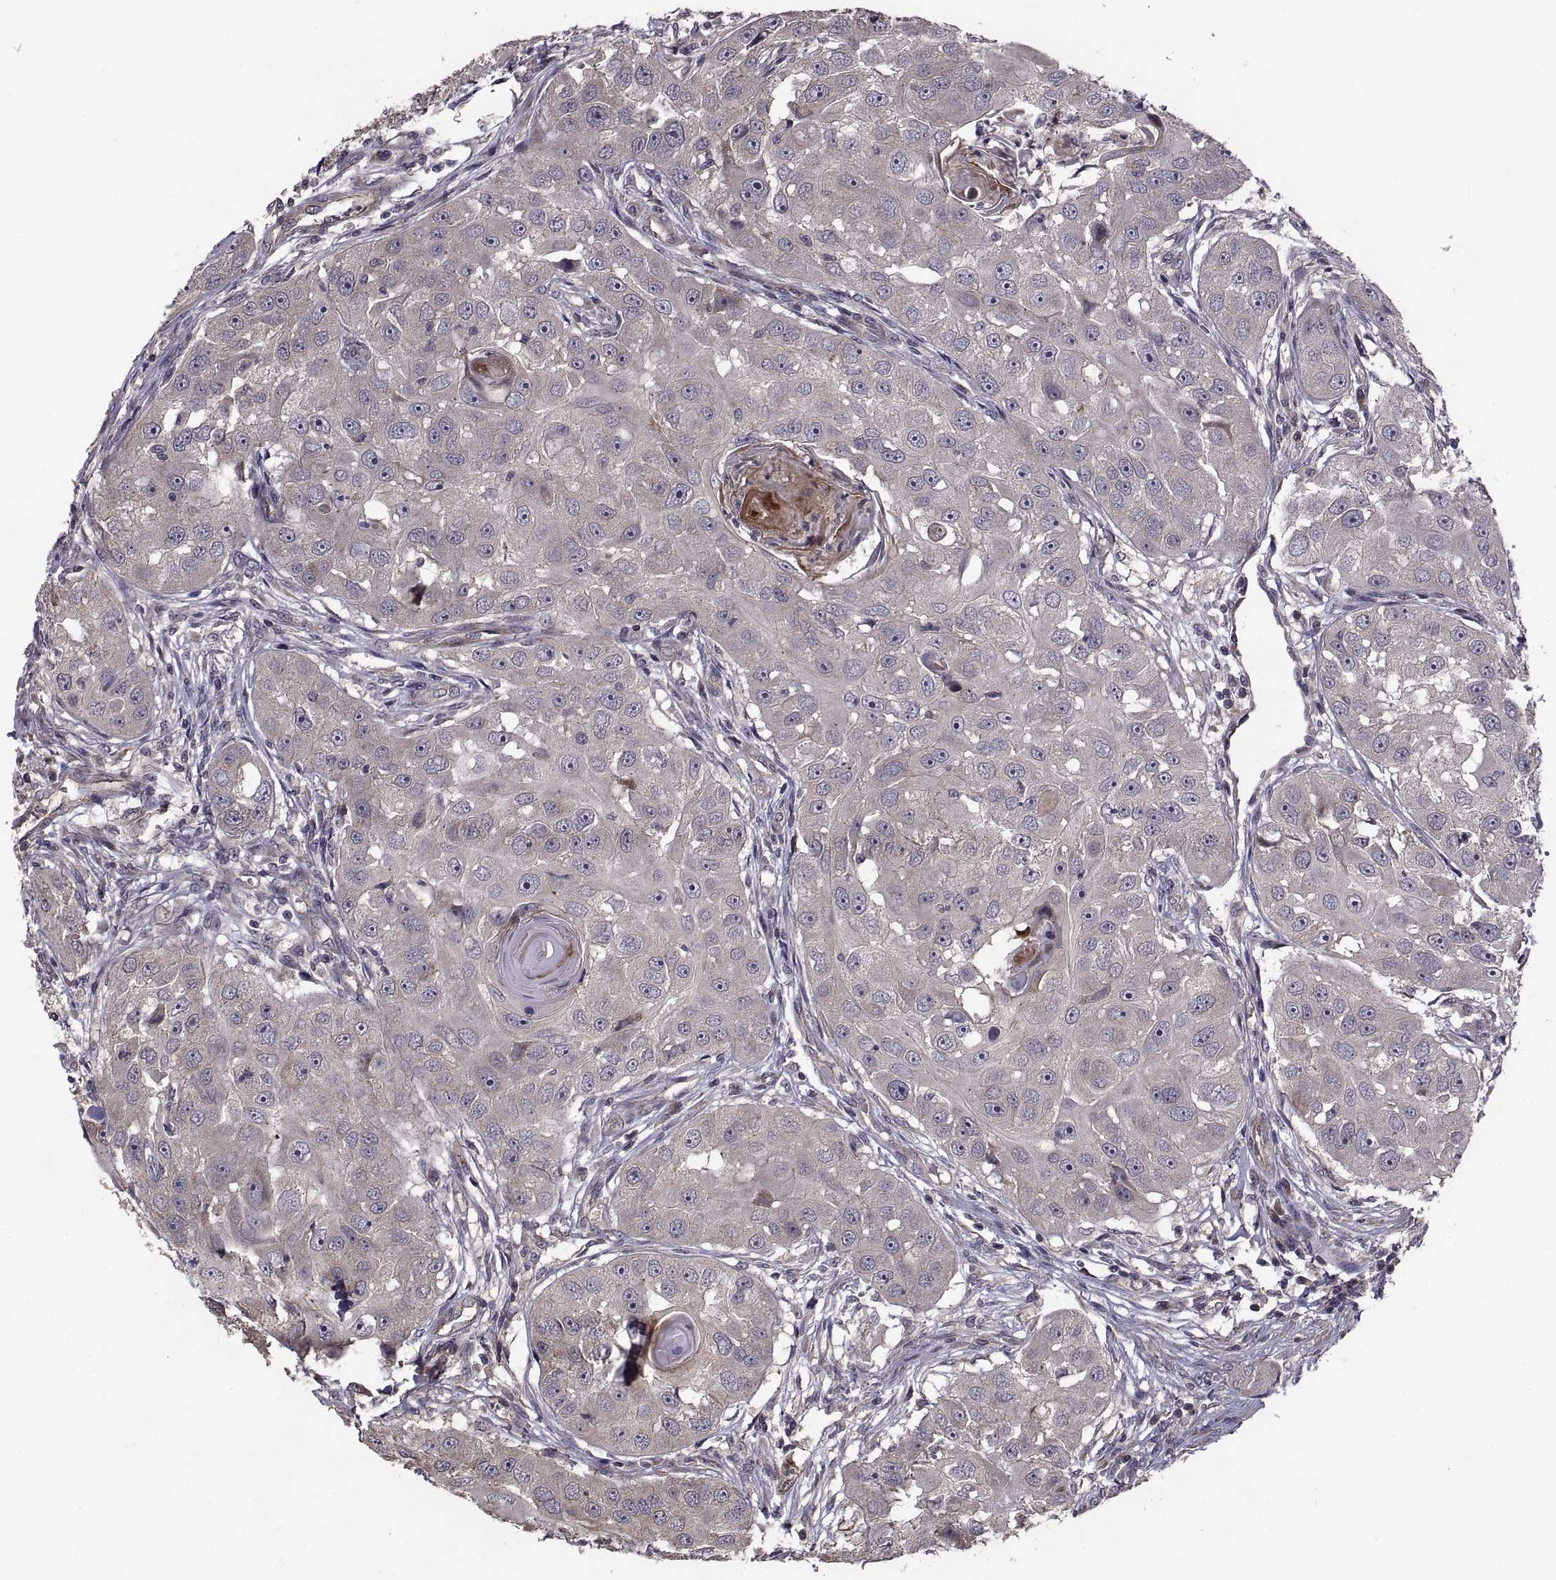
{"staining": {"intensity": "negative", "quantity": "none", "location": "none"}, "tissue": "head and neck cancer", "cell_type": "Tumor cells", "image_type": "cancer", "snomed": [{"axis": "morphology", "description": "Squamous cell carcinoma, NOS"}, {"axis": "topography", "description": "Head-Neck"}], "caption": "DAB immunohistochemical staining of head and neck squamous cell carcinoma shows no significant expression in tumor cells.", "gene": "PMM2", "patient": {"sex": "male", "age": 51}}